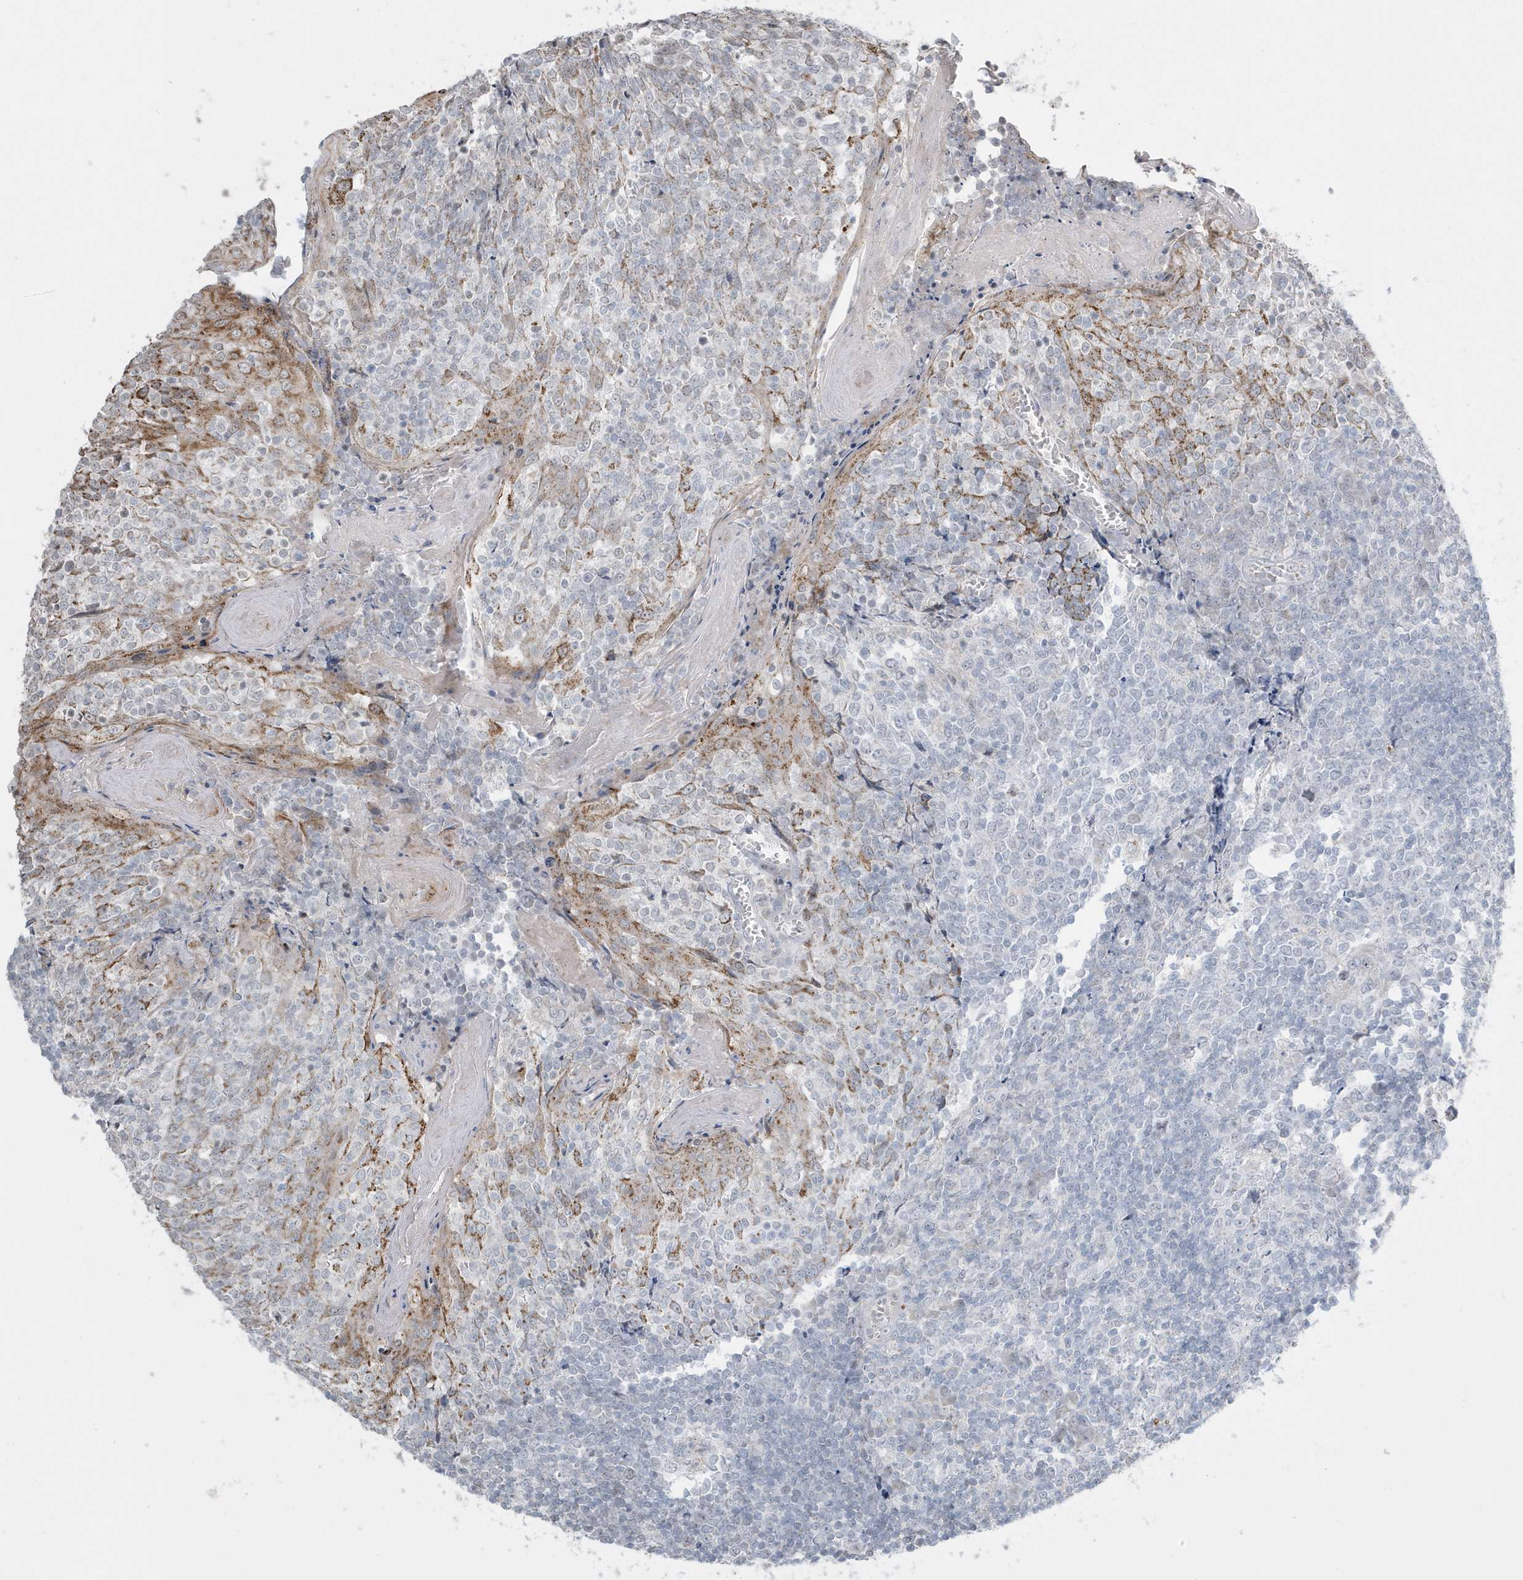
{"staining": {"intensity": "negative", "quantity": "none", "location": "none"}, "tissue": "tonsil", "cell_type": "Germinal center cells", "image_type": "normal", "snomed": [{"axis": "morphology", "description": "Normal tissue, NOS"}, {"axis": "topography", "description": "Tonsil"}], "caption": "High magnification brightfield microscopy of benign tonsil stained with DAB (3,3'-diaminobenzidine) (brown) and counterstained with hematoxylin (blue): germinal center cells show no significant staining. The staining is performed using DAB brown chromogen with nuclei counter-stained in using hematoxylin.", "gene": "FNDC1", "patient": {"sex": "female", "age": 19}}